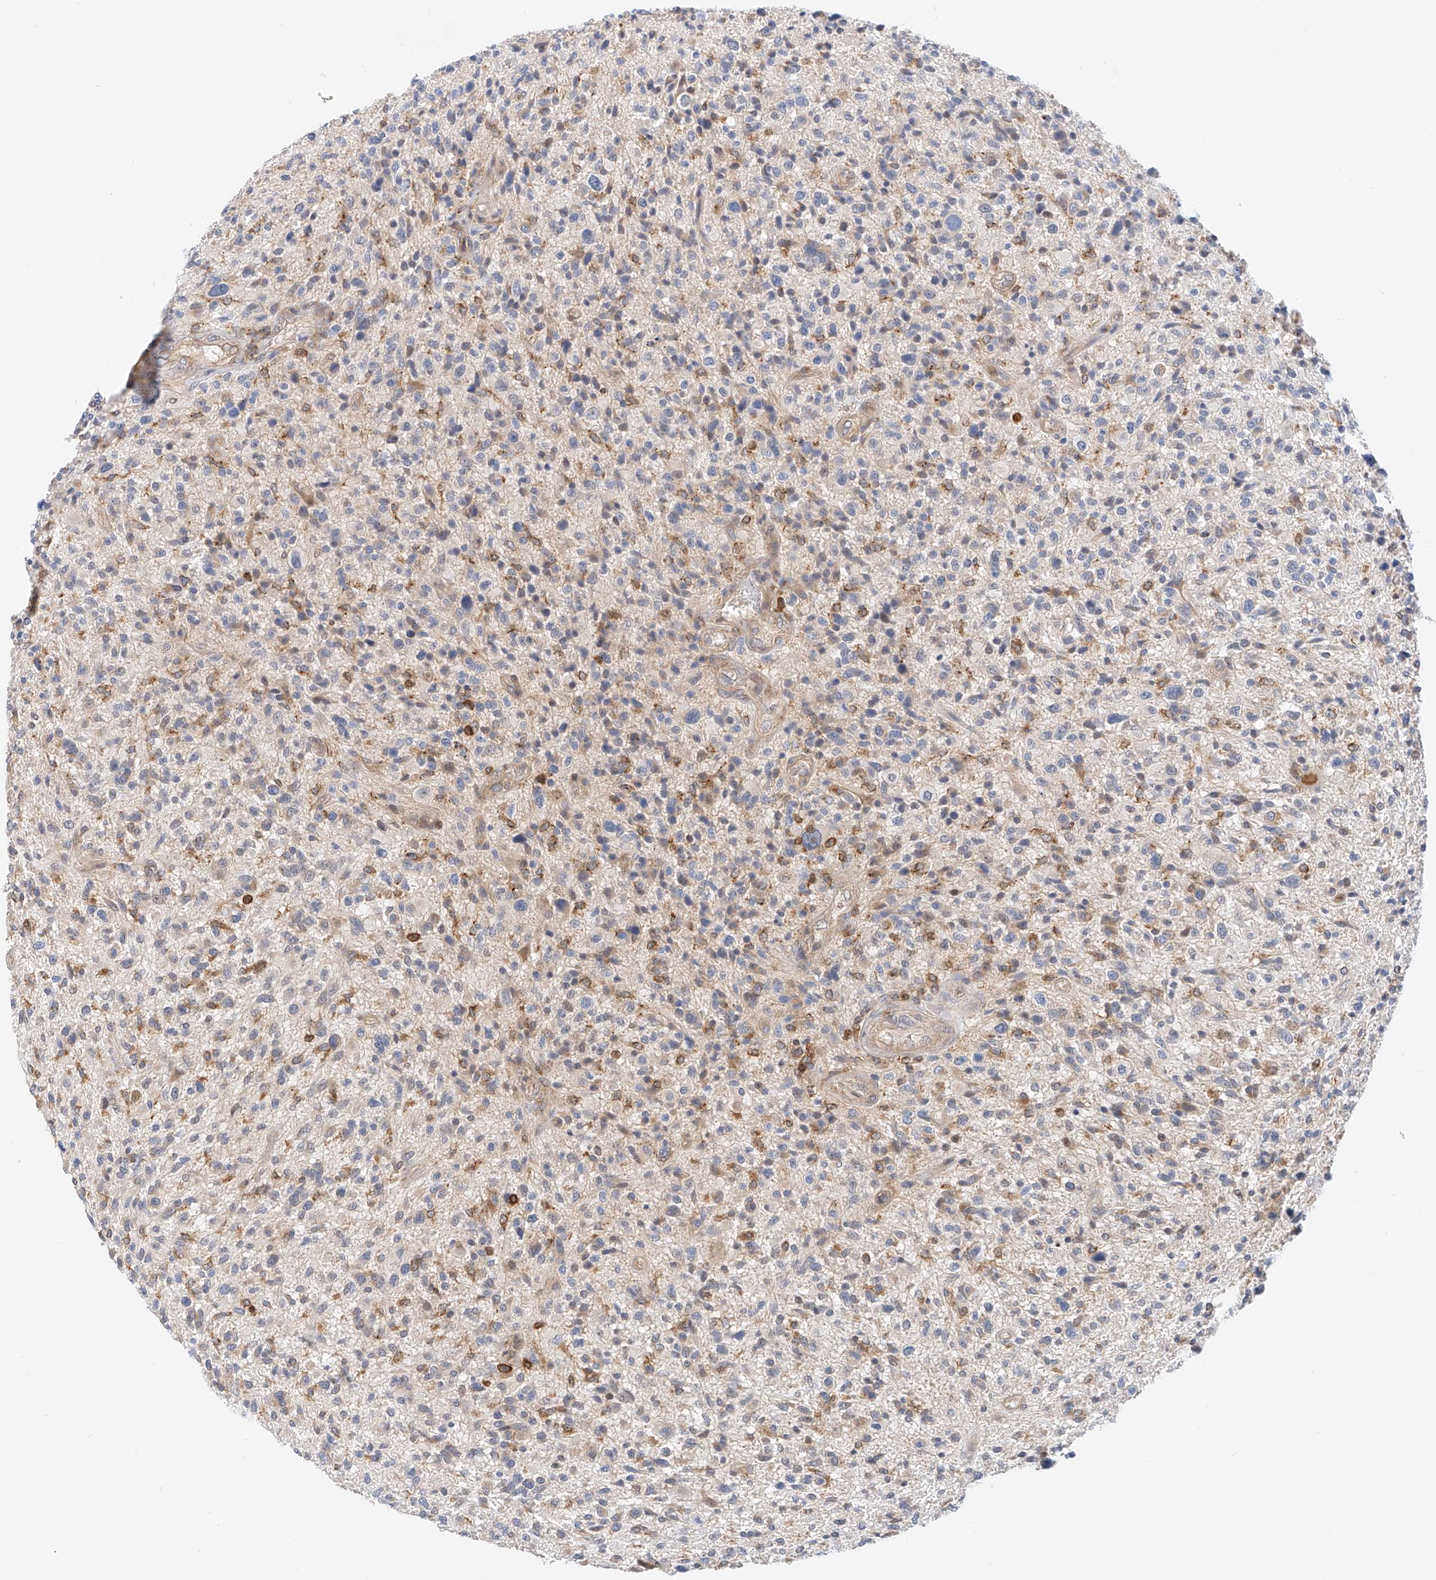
{"staining": {"intensity": "weak", "quantity": "<25%", "location": "cytoplasmic/membranous"}, "tissue": "glioma", "cell_type": "Tumor cells", "image_type": "cancer", "snomed": [{"axis": "morphology", "description": "Glioma, malignant, High grade"}, {"axis": "topography", "description": "Brain"}], "caption": "This photomicrograph is of glioma stained with immunohistochemistry (IHC) to label a protein in brown with the nuclei are counter-stained blue. There is no expression in tumor cells.", "gene": "MFN2", "patient": {"sex": "male", "age": 47}}